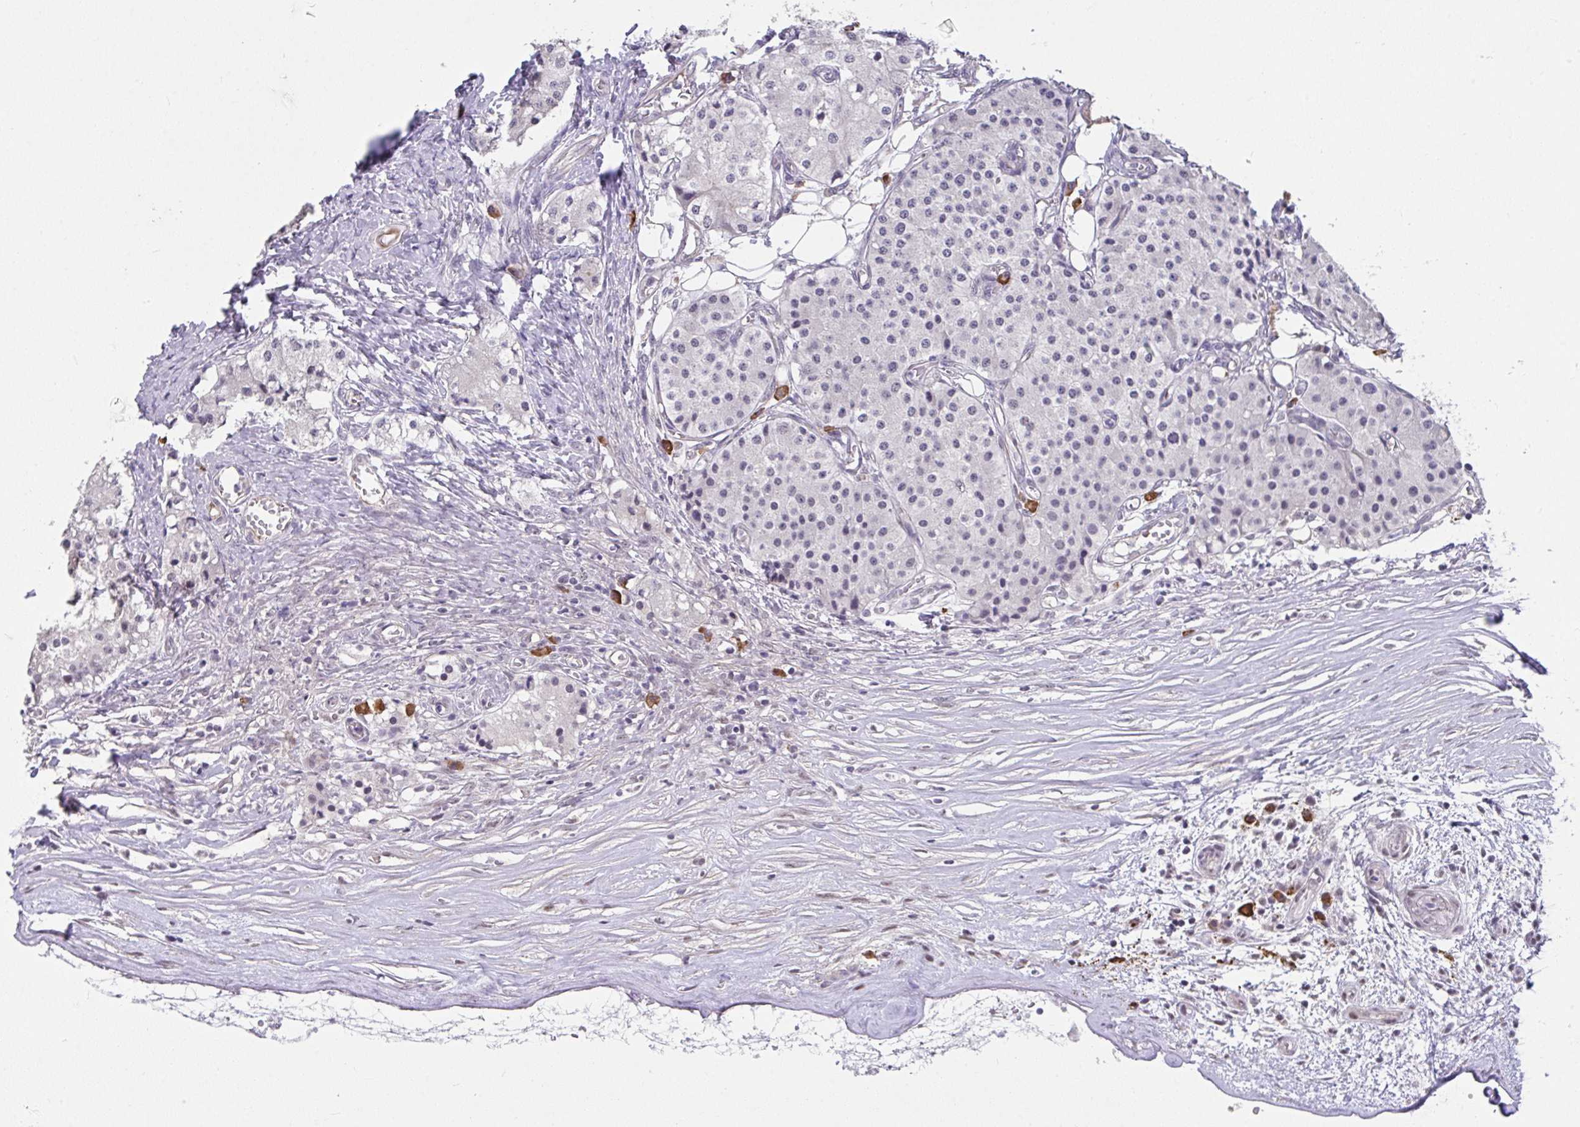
{"staining": {"intensity": "negative", "quantity": "none", "location": "none"}, "tissue": "carcinoid", "cell_type": "Tumor cells", "image_type": "cancer", "snomed": [{"axis": "morphology", "description": "Carcinoid, malignant, NOS"}, {"axis": "topography", "description": "Colon"}], "caption": "Tumor cells are negative for protein expression in human carcinoid (malignant).", "gene": "RBBP6", "patient": {"sex": "female", "age": 52}}